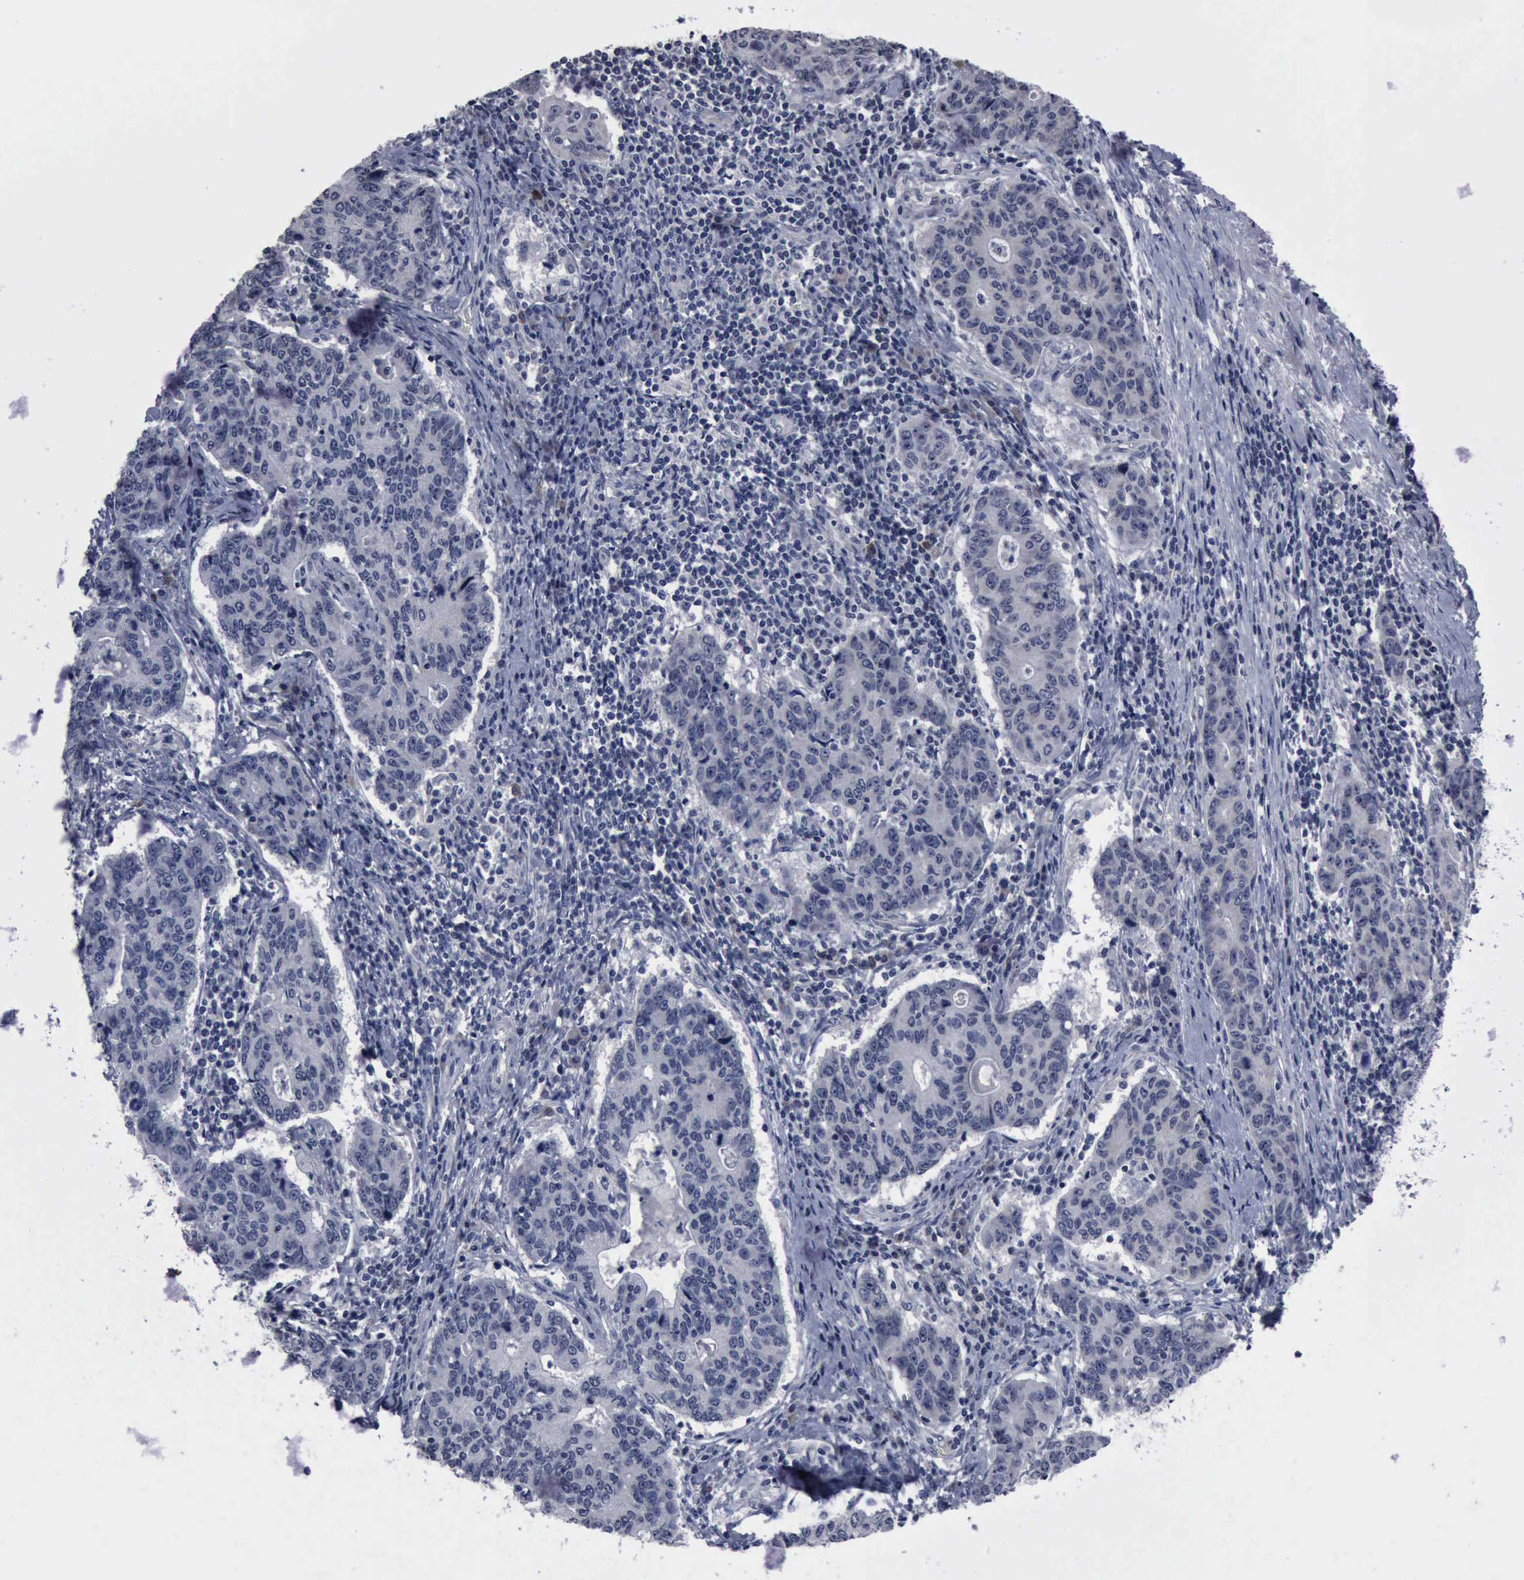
{"staining": {"intensity": "negative", "quantity": "none", "location": "none"}, "tissue": "stomach cancer", "cell_type": "Tumor cells", "image_type": "cancer", "snomed": [{"axis": "morphology", "description": "Adenocarcinoma, NOS"}, {"axis": "topography", "description": "Esophagus"}, {"axis": "topography", "description": "Stomach"}], "caption": "Micrograph shows no protein staining in tumor cells of stomach cancer tissue.", "gene": "MYO18B", "patient": {"sex": "male", "age": 74}}